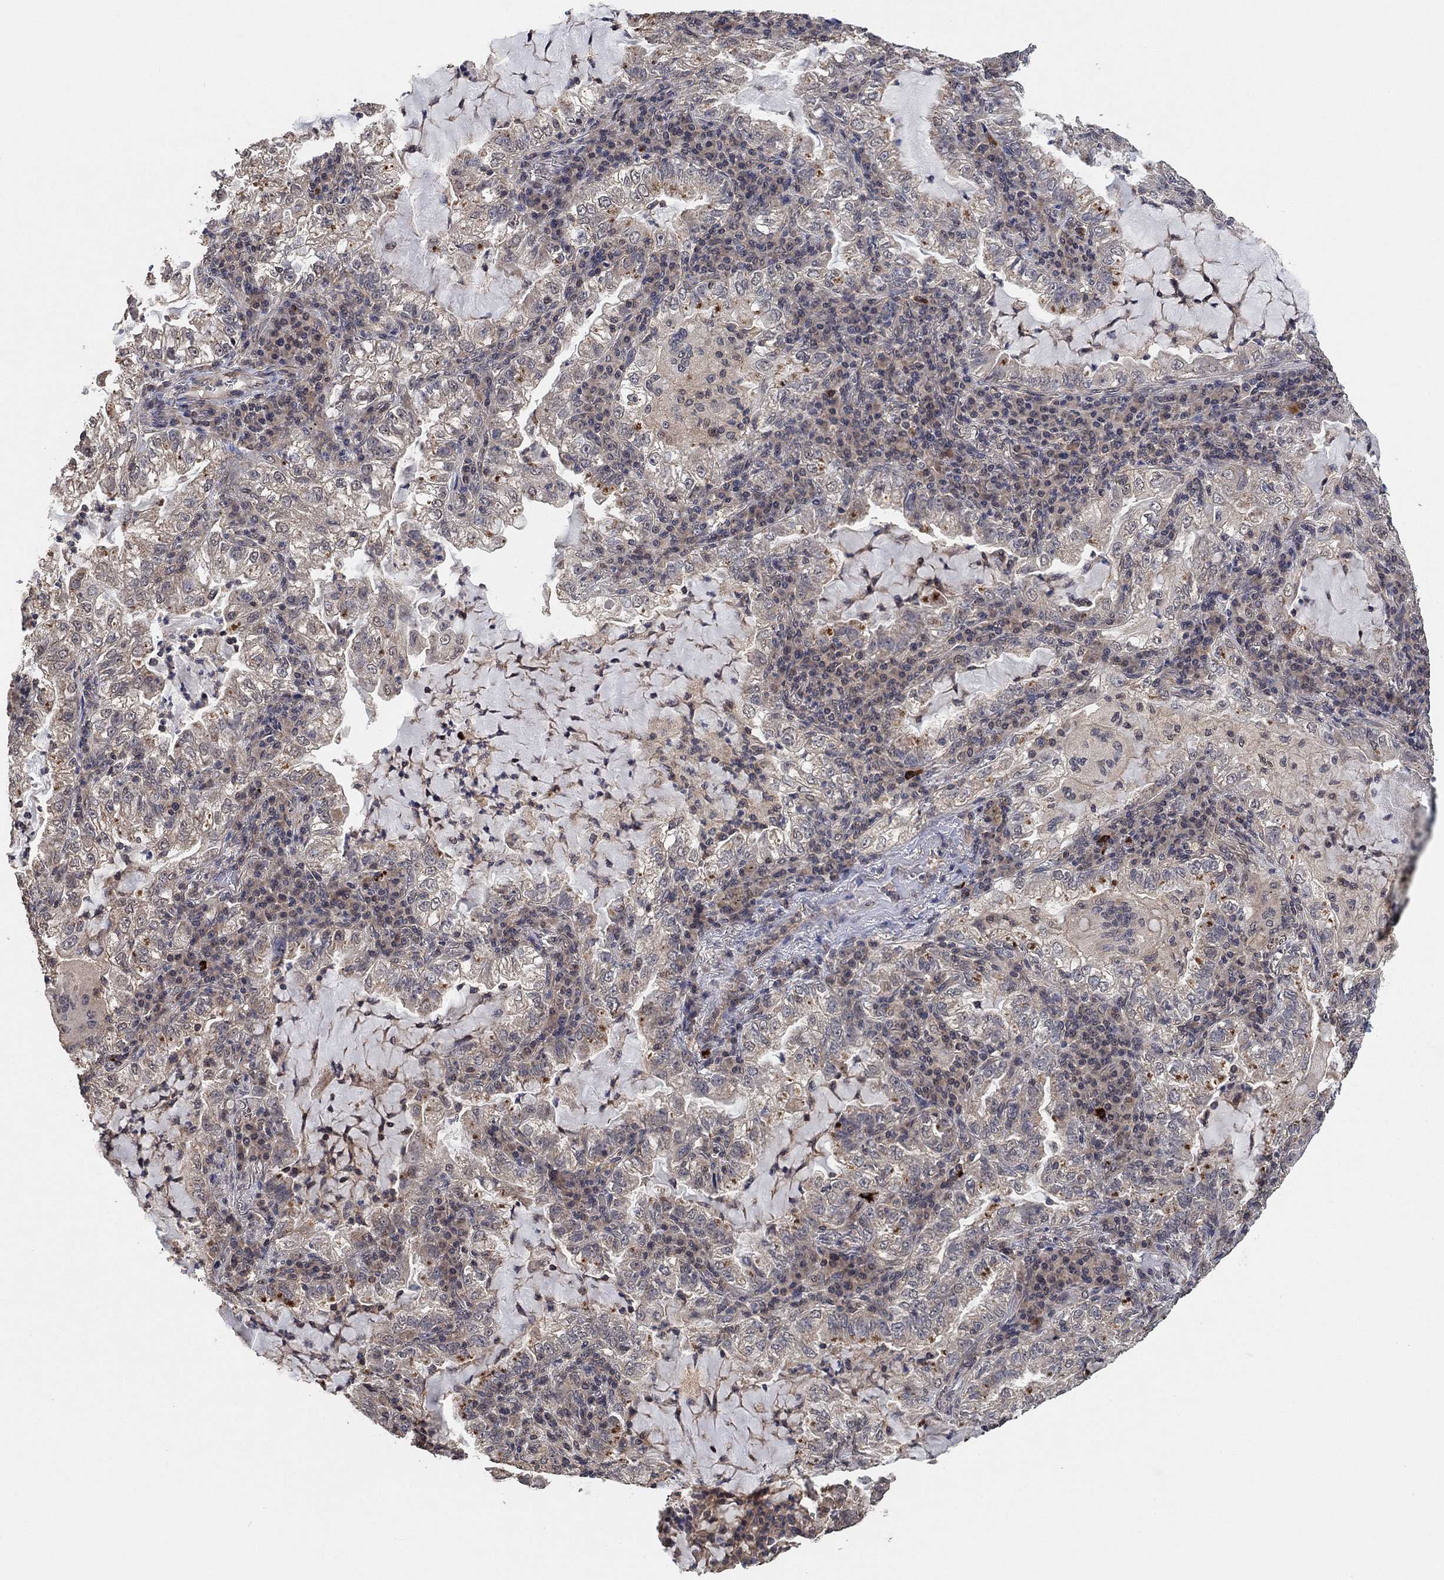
{"staining": {"intensity": "negative", "quantity": "none", "location": "none"}, "tissue": "lung cancer", "cell_type": "Tumor cells", "image_type": "cancer", "snomed": [{"axis": "morphology", "description": "Adenocarcinoma, NOS"}, {"axis": "topography", "description": "Lung"}], "caption": "Immunohistochemical staining of human lung cancer exhibits no significant positivity in tumor cells.", "gene": "CCDC43", "patient": {"sex": "female", "age": 73}}